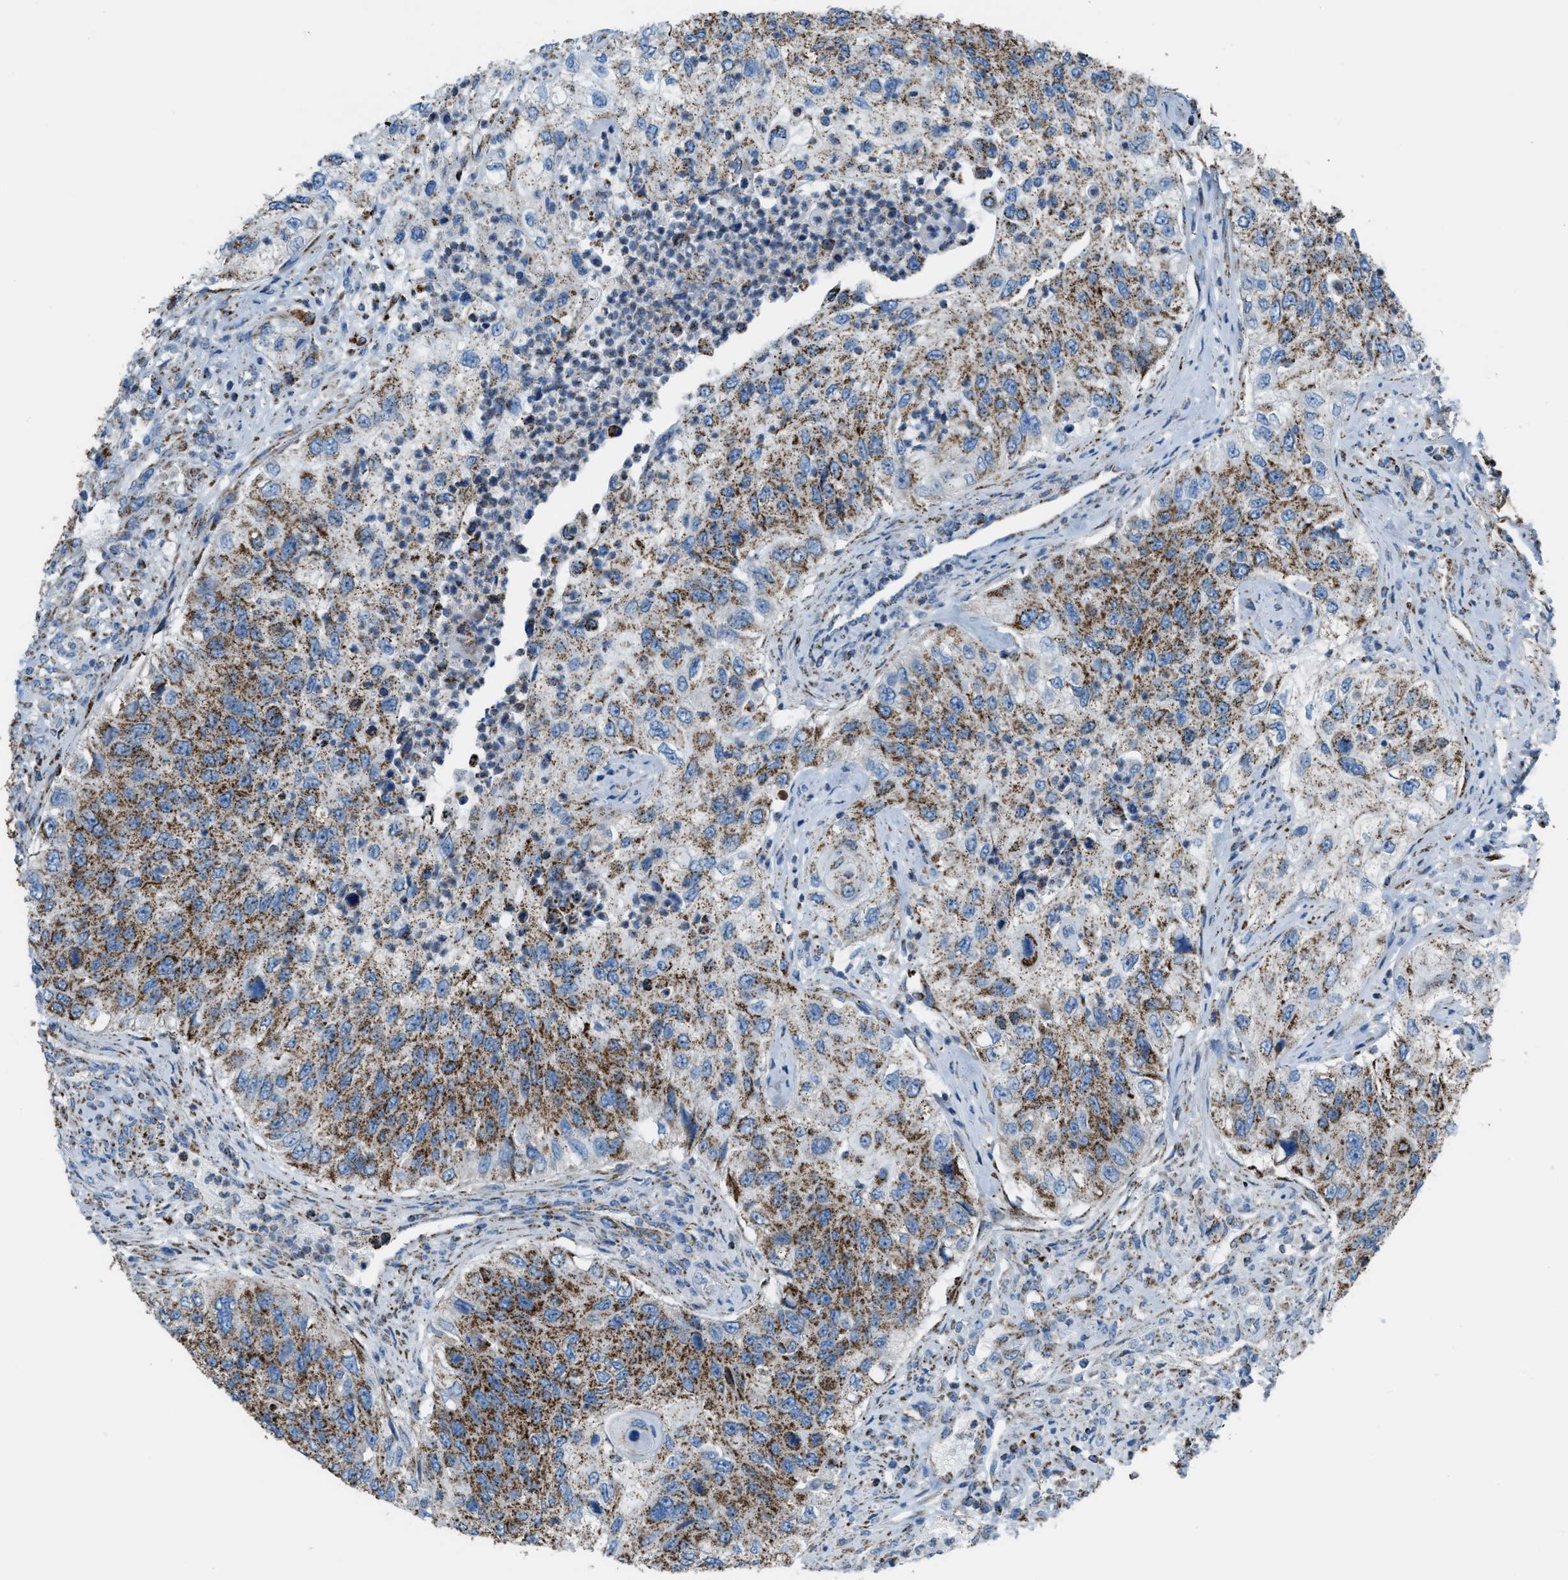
{"staining": {"intensity": "moderate", "quantity": ">75%", "location": "cytoplasmic/membranous"}, "tissue": "urothelial cancer", "cell_type": "Tumor cells", "image_type": "cancer", "snomed": [{"axis": "morphology", "description": "Urothelial carcinoma, High grade"}, {"axis": "topography", "description": "Urinary bladder"}], "caption": "IHC of urothelial cancer reveals medium levels of moderate cytoplasmic/membranous staining in approximately >75% of tumor cells.", "gene": "MDH2", "patient": {"sex": "female", "age": 60}}